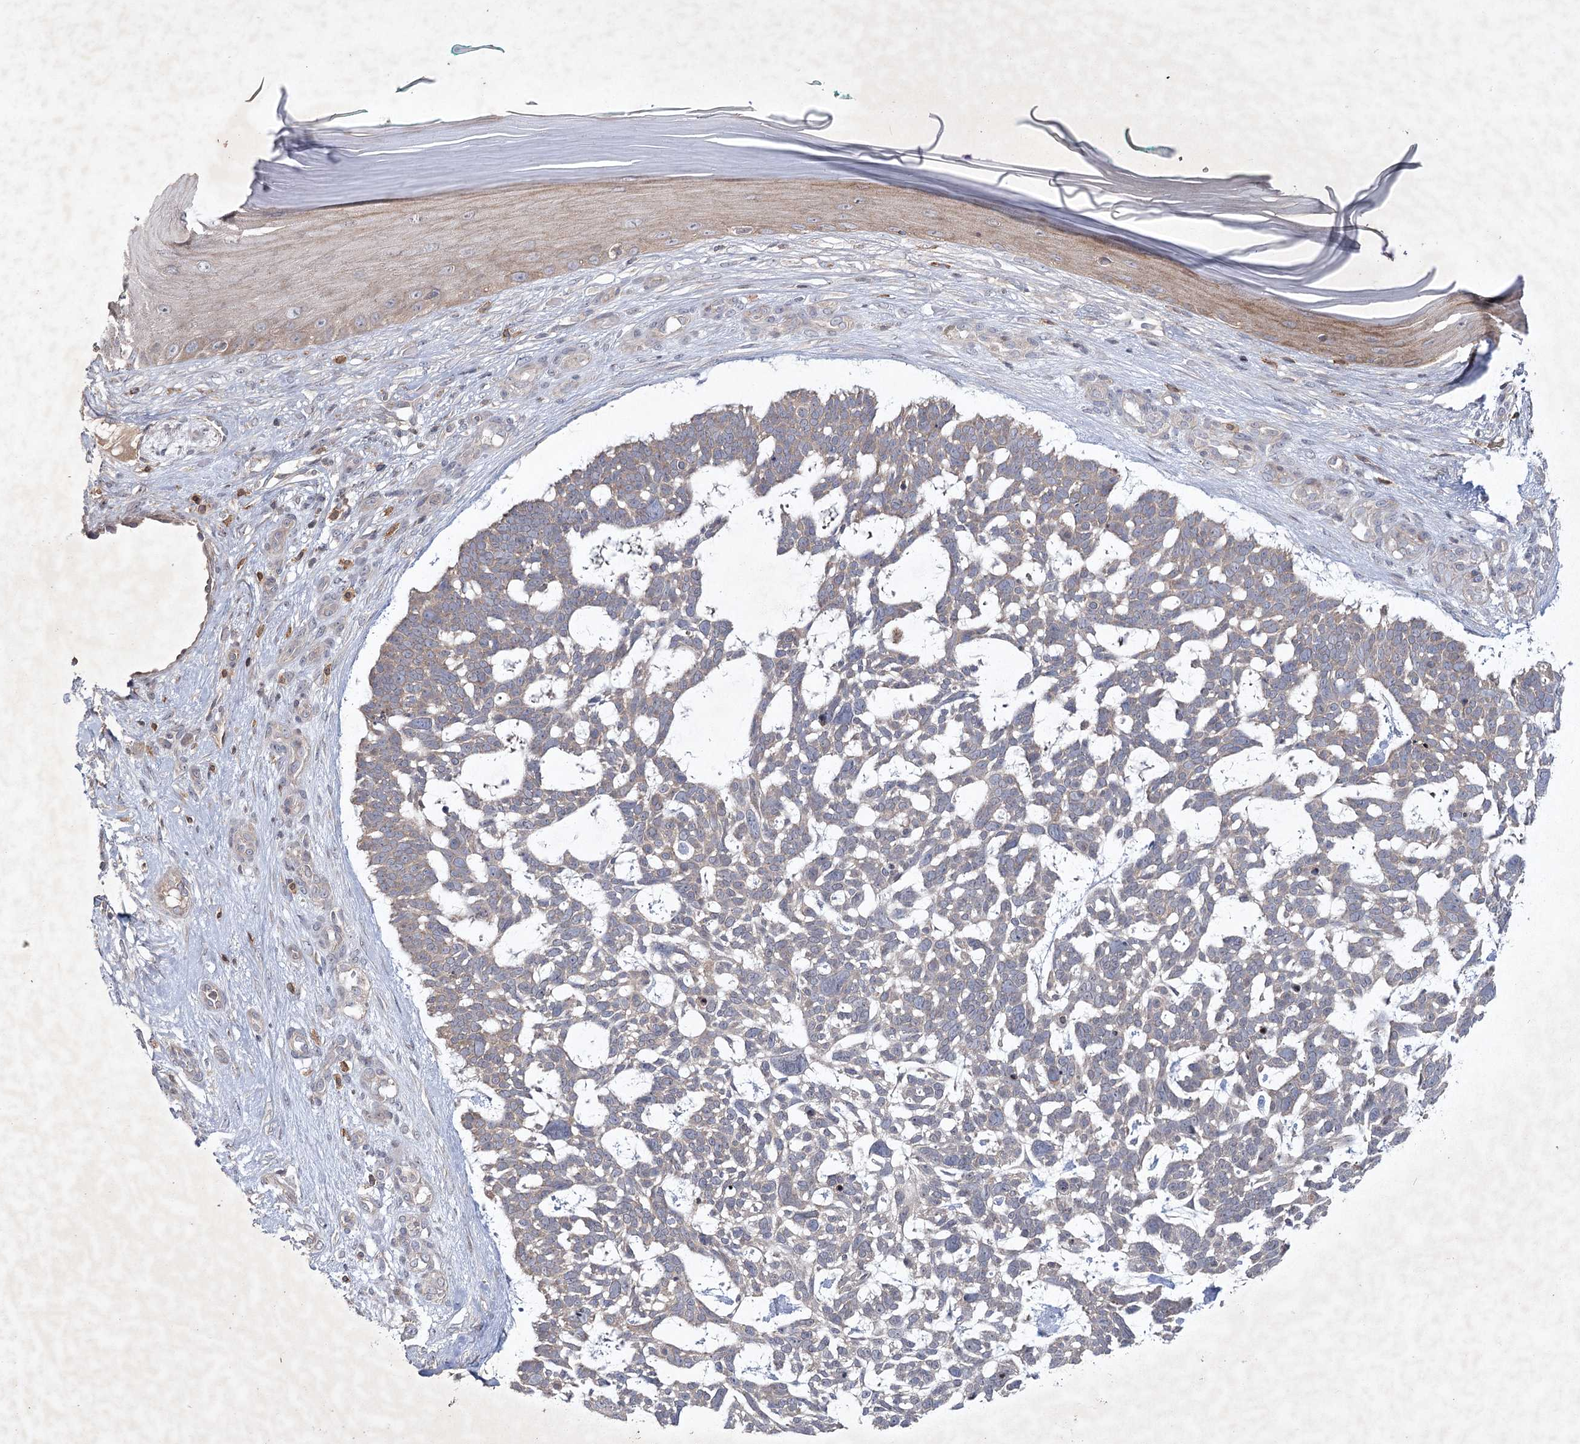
{"staining": {"intensity": "weak", "quantity": "<25%", "location": "cytoplasmic/membranous"}, "tissue": "skin cancer", "cell_type": "Tumor cells", "image_type": "cancer", "snomed": [{"axis": "morphology", "description": "Basal cell carcinoma"}, {"axis": "topography", "description": "Skin"}], "caption": "Image shows no significant protein staining in tumor cells of basal cell carcinoma (skin). (IHC, brightfield microscopy, high magnification).", "gene": "MAP3K13", "patient": {"sex": "male", "age": 88}}